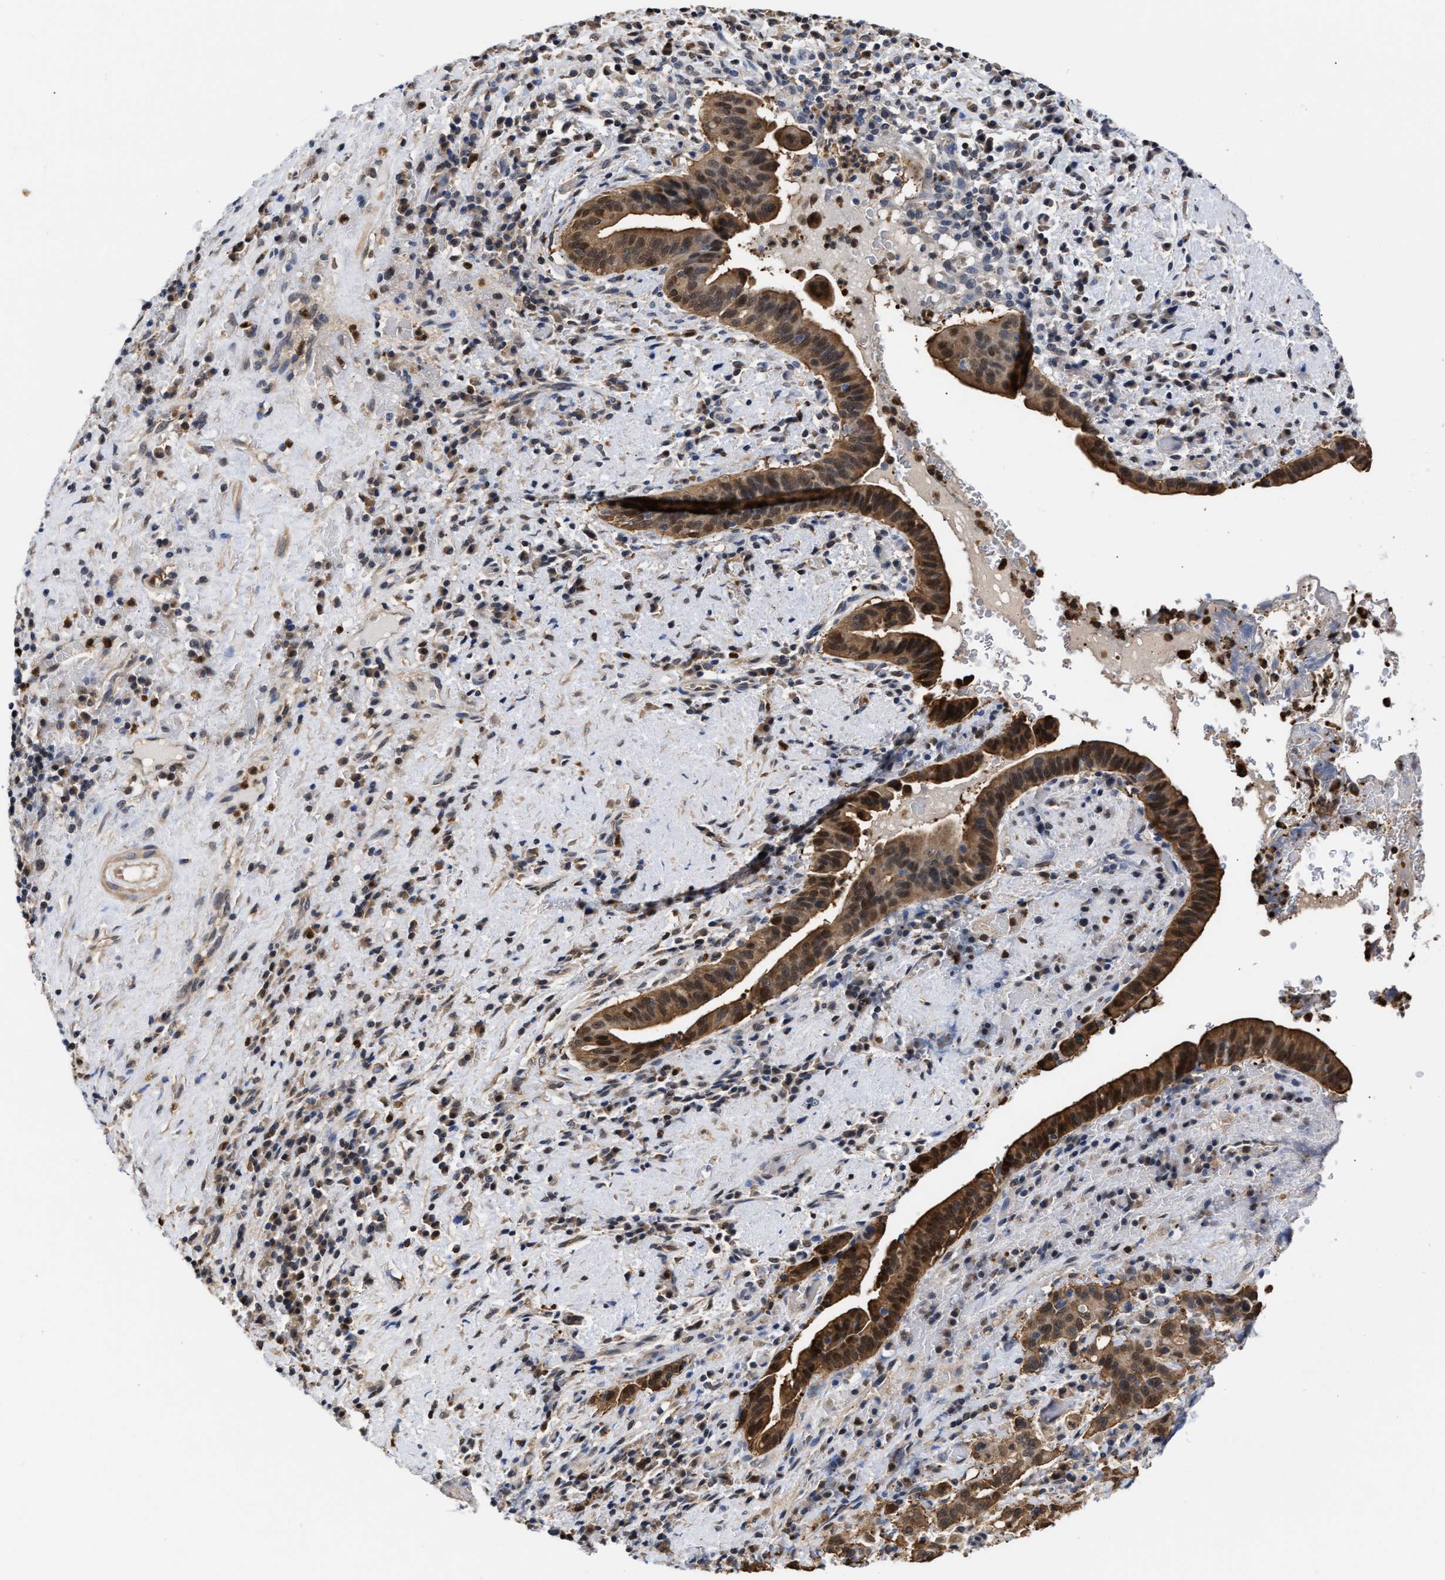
{"staining": {"intensity": "strong", "quantity": ">75%", "location": "cytoplasmic/membranous,nuclear"}, "tissue": "liver cancer", "cell_type": "Tumor cells", "image_type": "cancer", "snomed": [{"axis": "morphology", "description": "Cholangiocarcinoma"}, {"axis": "topography", "description": "Liver"}], "caption": "A high-resolution photomicrograph shows IHC staining of liver cholangiocarcinoma, which displays strong cytoplasmic/membranous and nuclear positivity in approximately >75% of tumor cells.", "gene": "KLHDC1", "patient": {"sex": "female", "age": 38}}